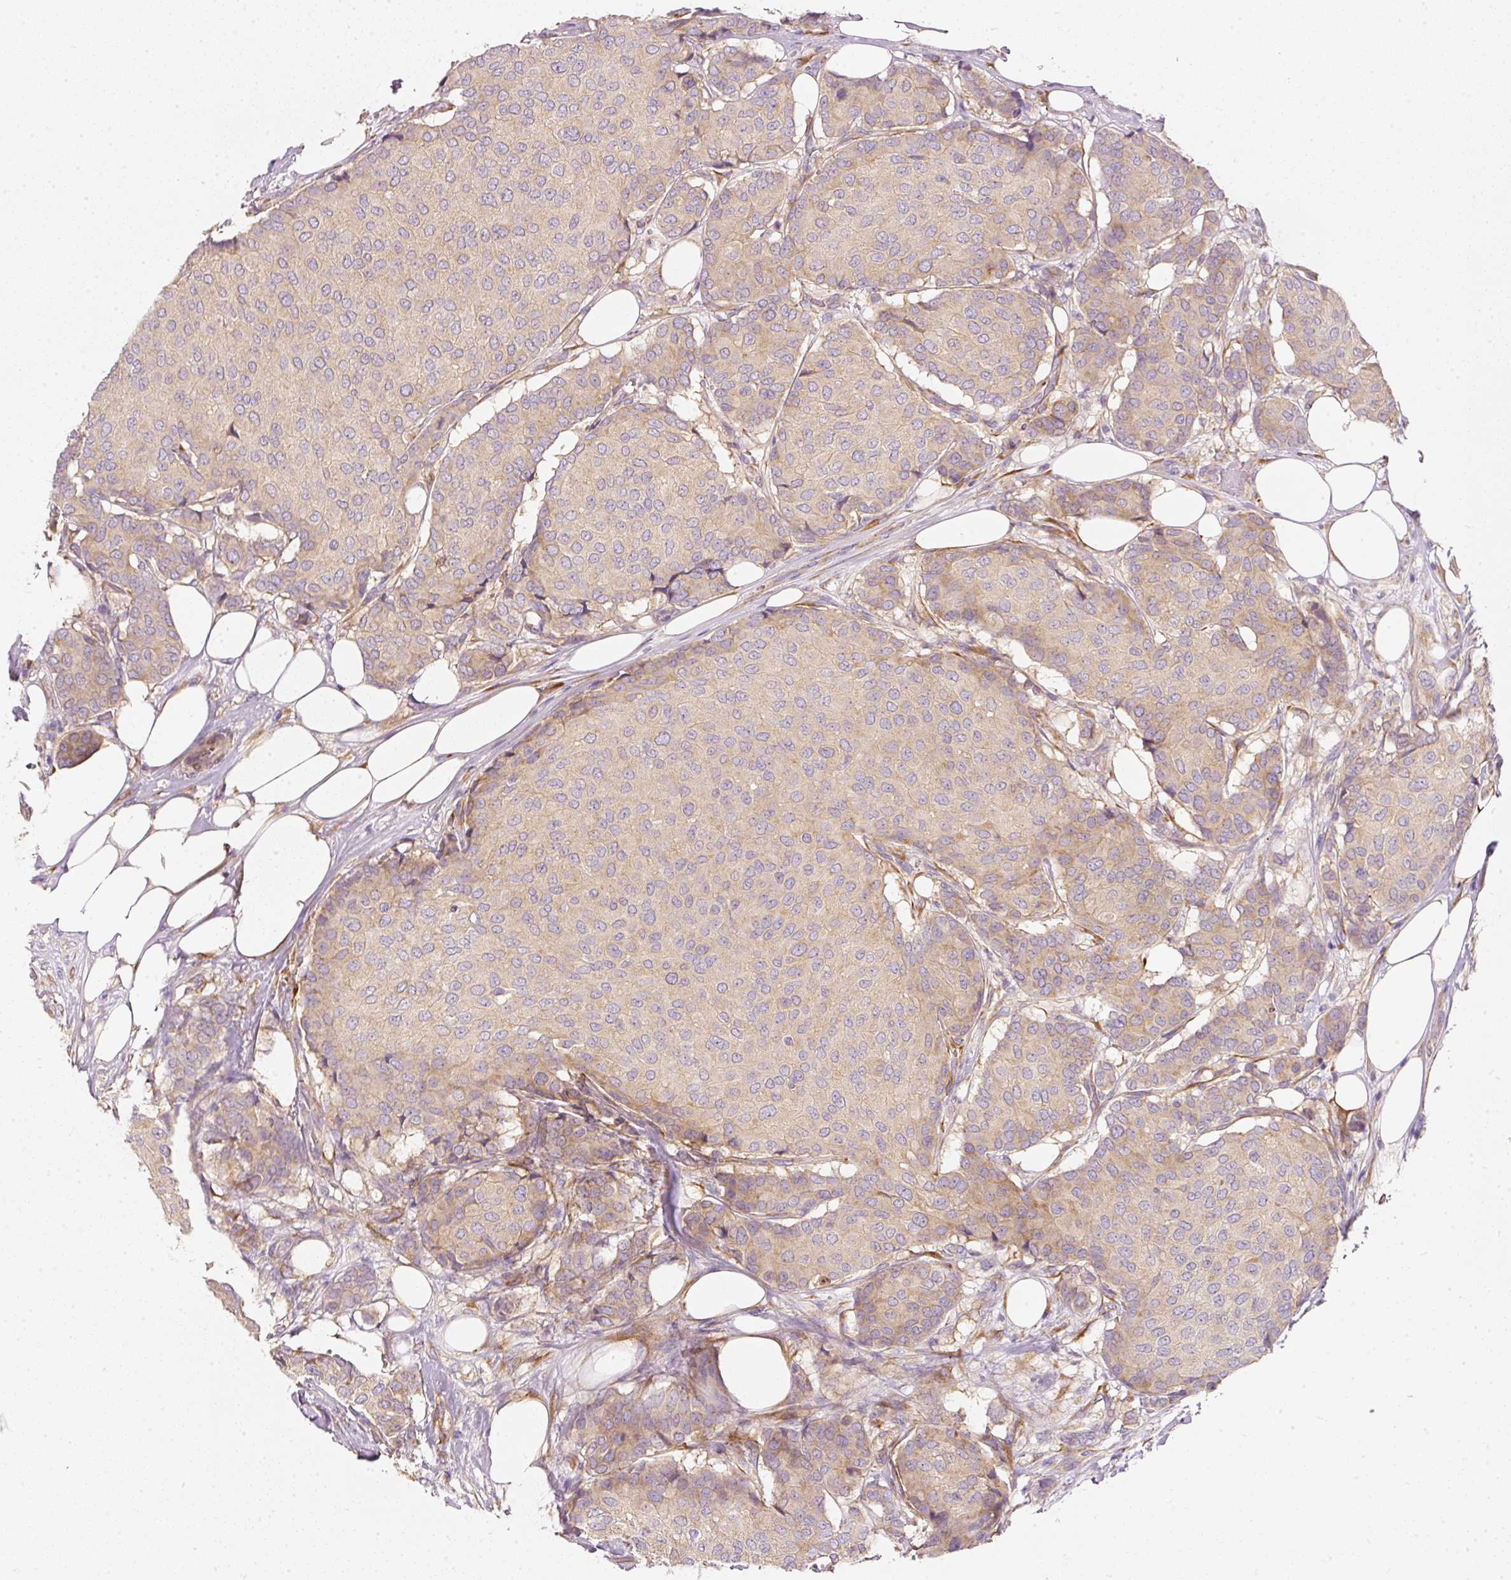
{"staining": {"intensity": "weak", "quantity": "25%-75%", "location": "cytoplasmic/membranous"}, "tissue": "breast cancer", "cell_type": "Tumor cells", "image_type": "cancer", "snomed": [{"axis": "morphology", "description": "Duct carcinoma"}, {"axis": "topography", "description": "Breast"}], "caption": "A brown stain labels weak cytoplasmic/membranous staining of a protein in breast invasive ductal carcinoma tumor cells. The staining was performed using DAB to visualize the protein expression in brown, while the nuclei were stained in blue with hematoxylin (Magnification: 20x).", "gene": "RNF167", "patient": {"sex": "female", "age": 75}}